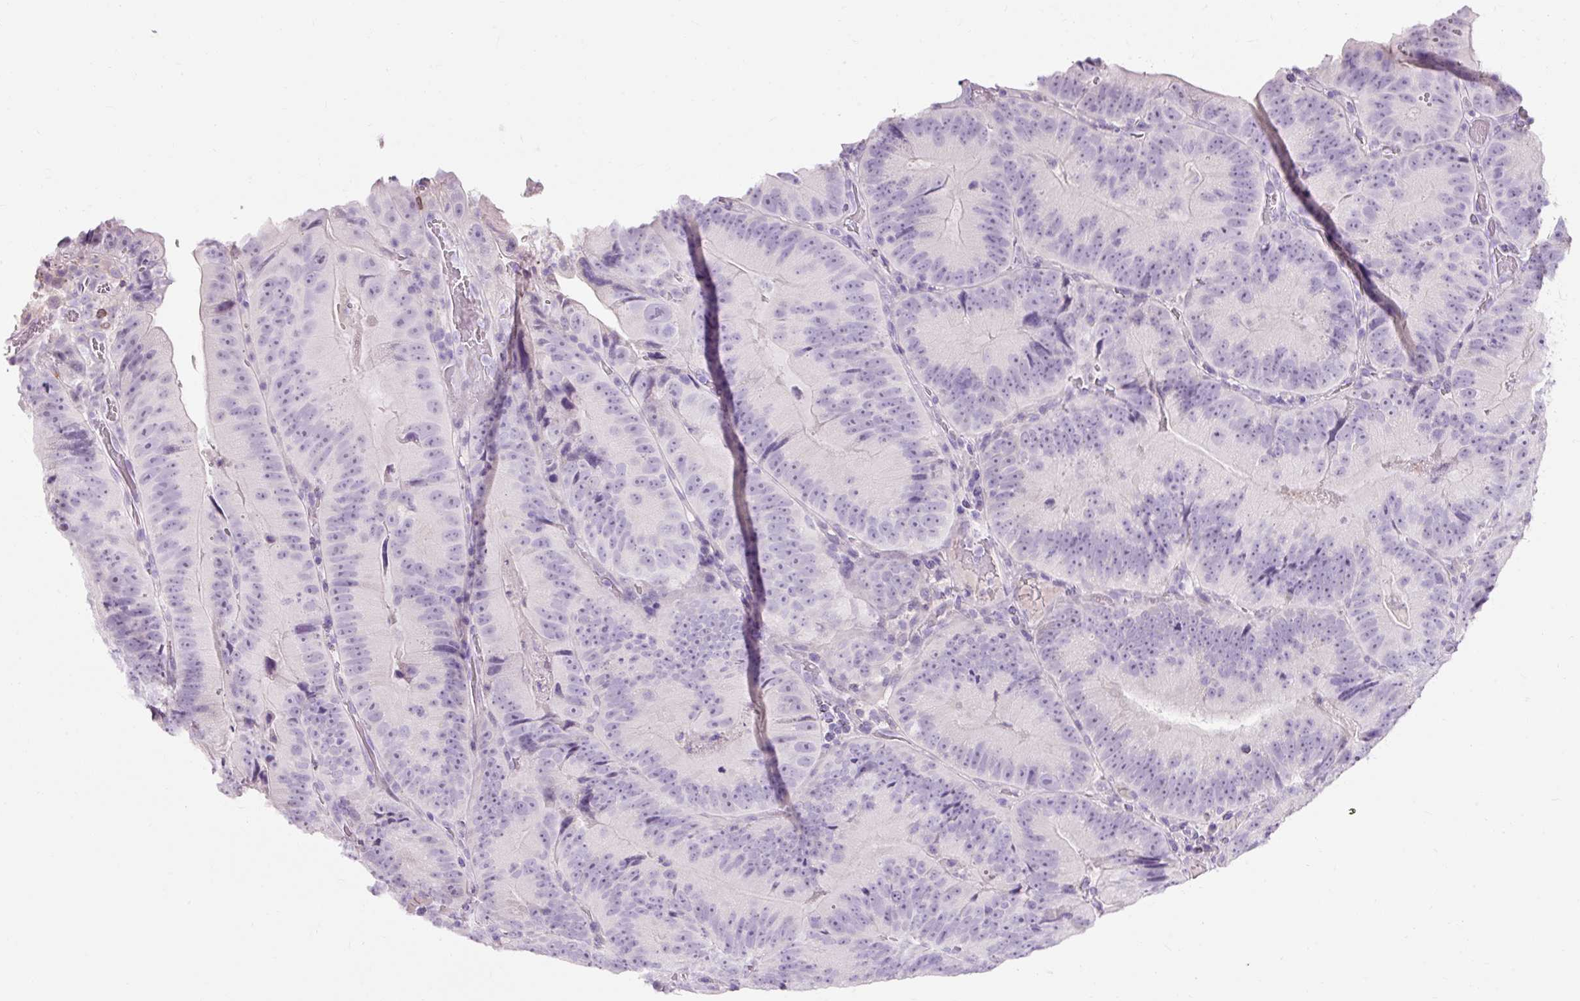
{"staining": {"intensity": "negative", "quantity": "none", "location": "none"}, "tissue": "colorectal cancer", "cell_type": "Tumor cells", "image_type": "cancer", "snomed": [{"axis": "morphology", "description": "Adenocarcinoma, NOS"}, {"axis": "topography", "description": "Colon"}], "caption": "Tumor cells are negative for brown protein staining in colorectal adenocarcinoma. (DAB (3,3'-diaminobenzidine) immunohistochemistry visualized using brightfield microscopy, high magnification).", "gene": "CLDN25", "patient": {"sex": "female", "age": 86}}